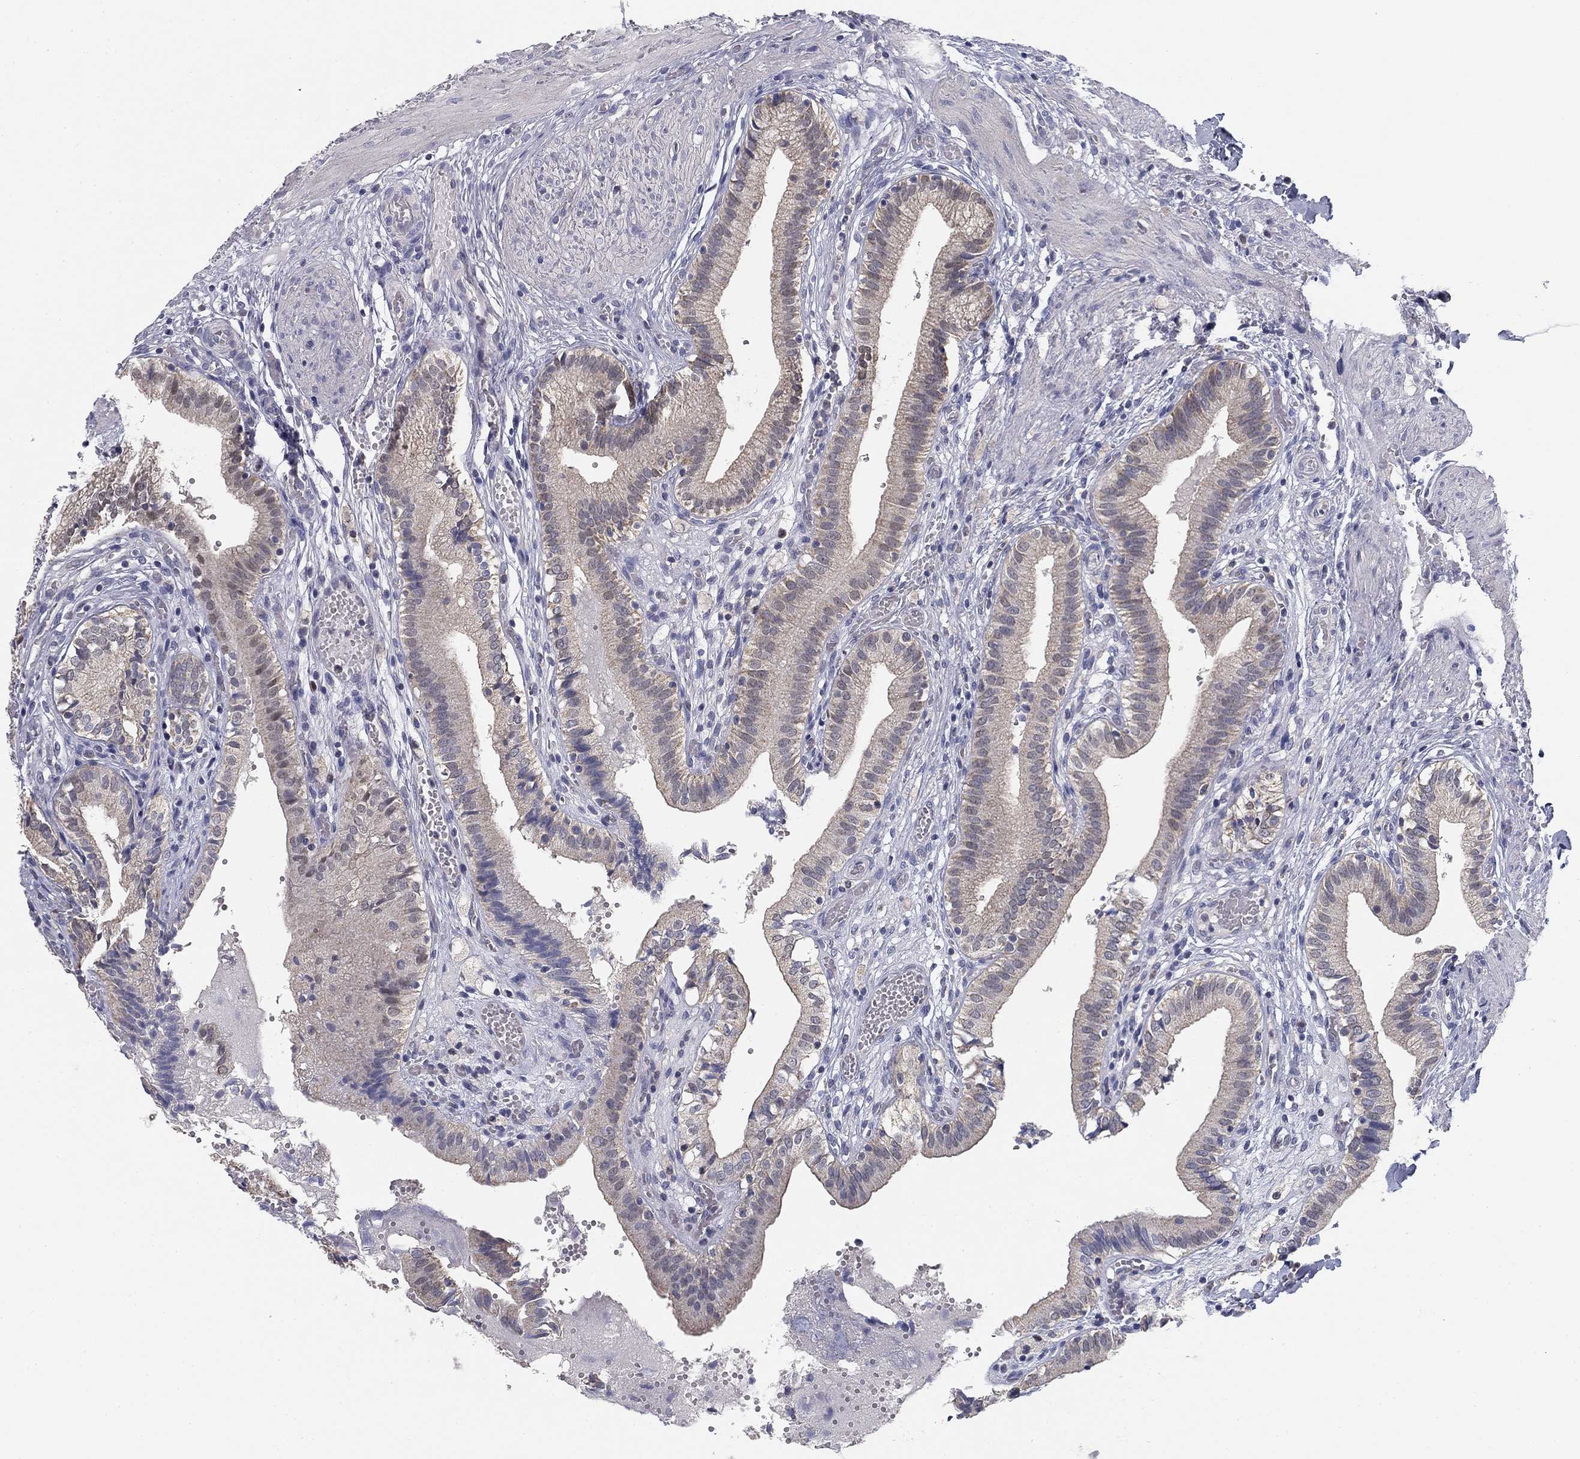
{"staining": {"intensity": "negative", "quantity": "none", "location": "none"}, "tissue": "gallbladder", "cell_type": "Glandular cells", "image_type": "normal", "snomed": [{"axis": "morphology", "description": "Normal tissue, NOS"}, {"axis": "topography", "description": "Gallbladder"}], "caption": "Photomicrograph shows no protein staining in glandular cells of unremarkable gallbladder.", "gene": "SLC2A9", "patient": {"sex": "female", "age": 24}}